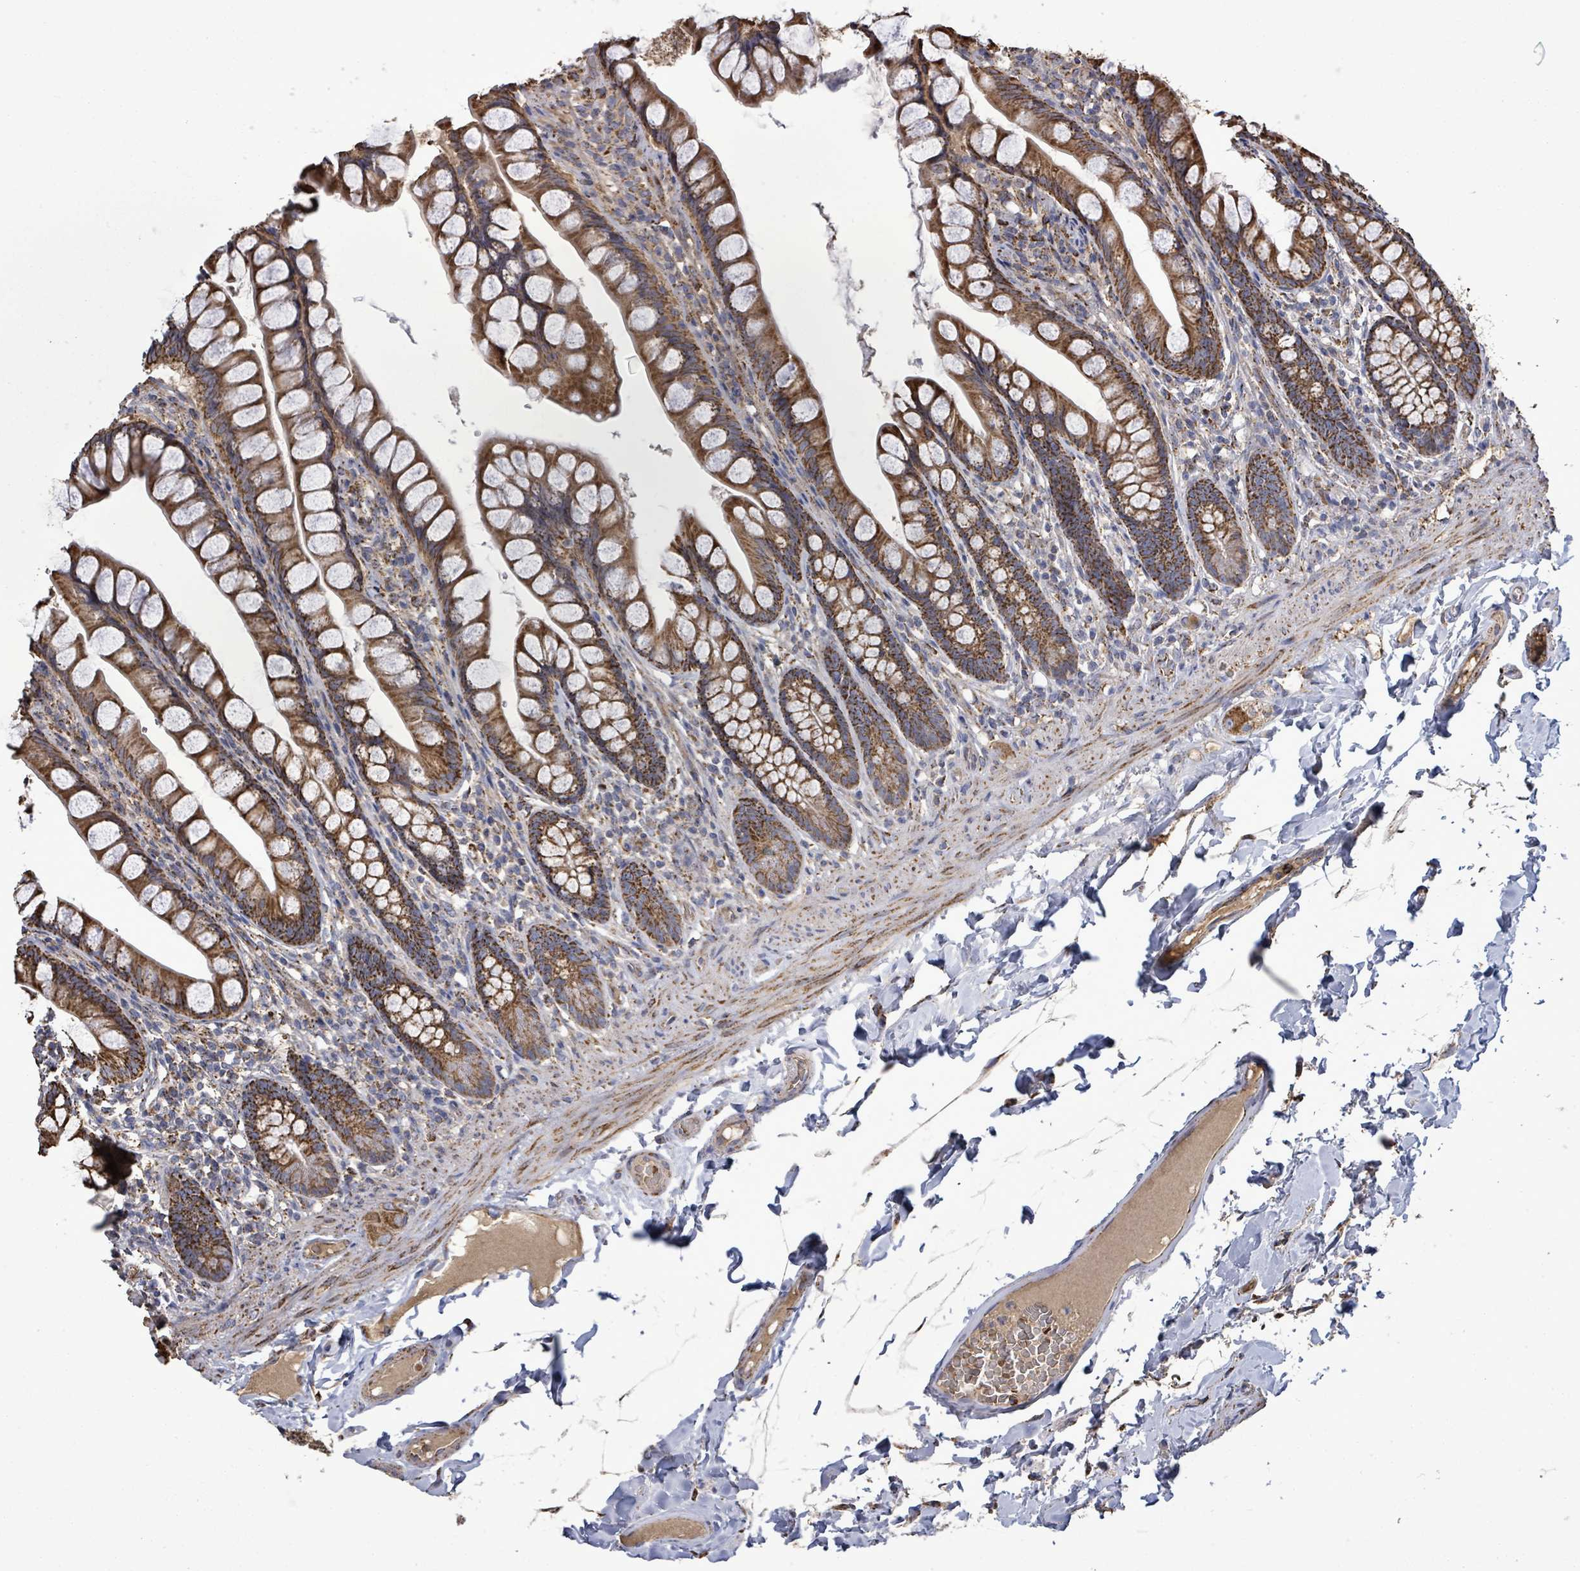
{"staining": {"intensity": "strong", "quantity": ">75%", "location": "cytoplasmic/membranous"}, "tissue": "small intestine", "cell_type": "Glandular cells", "image_type": "normal", "snomed": [{"axis": "morphology", "description": "Normal tissue, NOS"}, {"axis": "topography", "description": "Small intestine"}], "caption": "A high-resolution image shows IHC staining of normal small intestine, which exhibits strong cytoplasmic/membranous positivity in about >75% of glandular cells.", "gene": "MTMR12", "patient": {"sex": "male", "age": 70}}